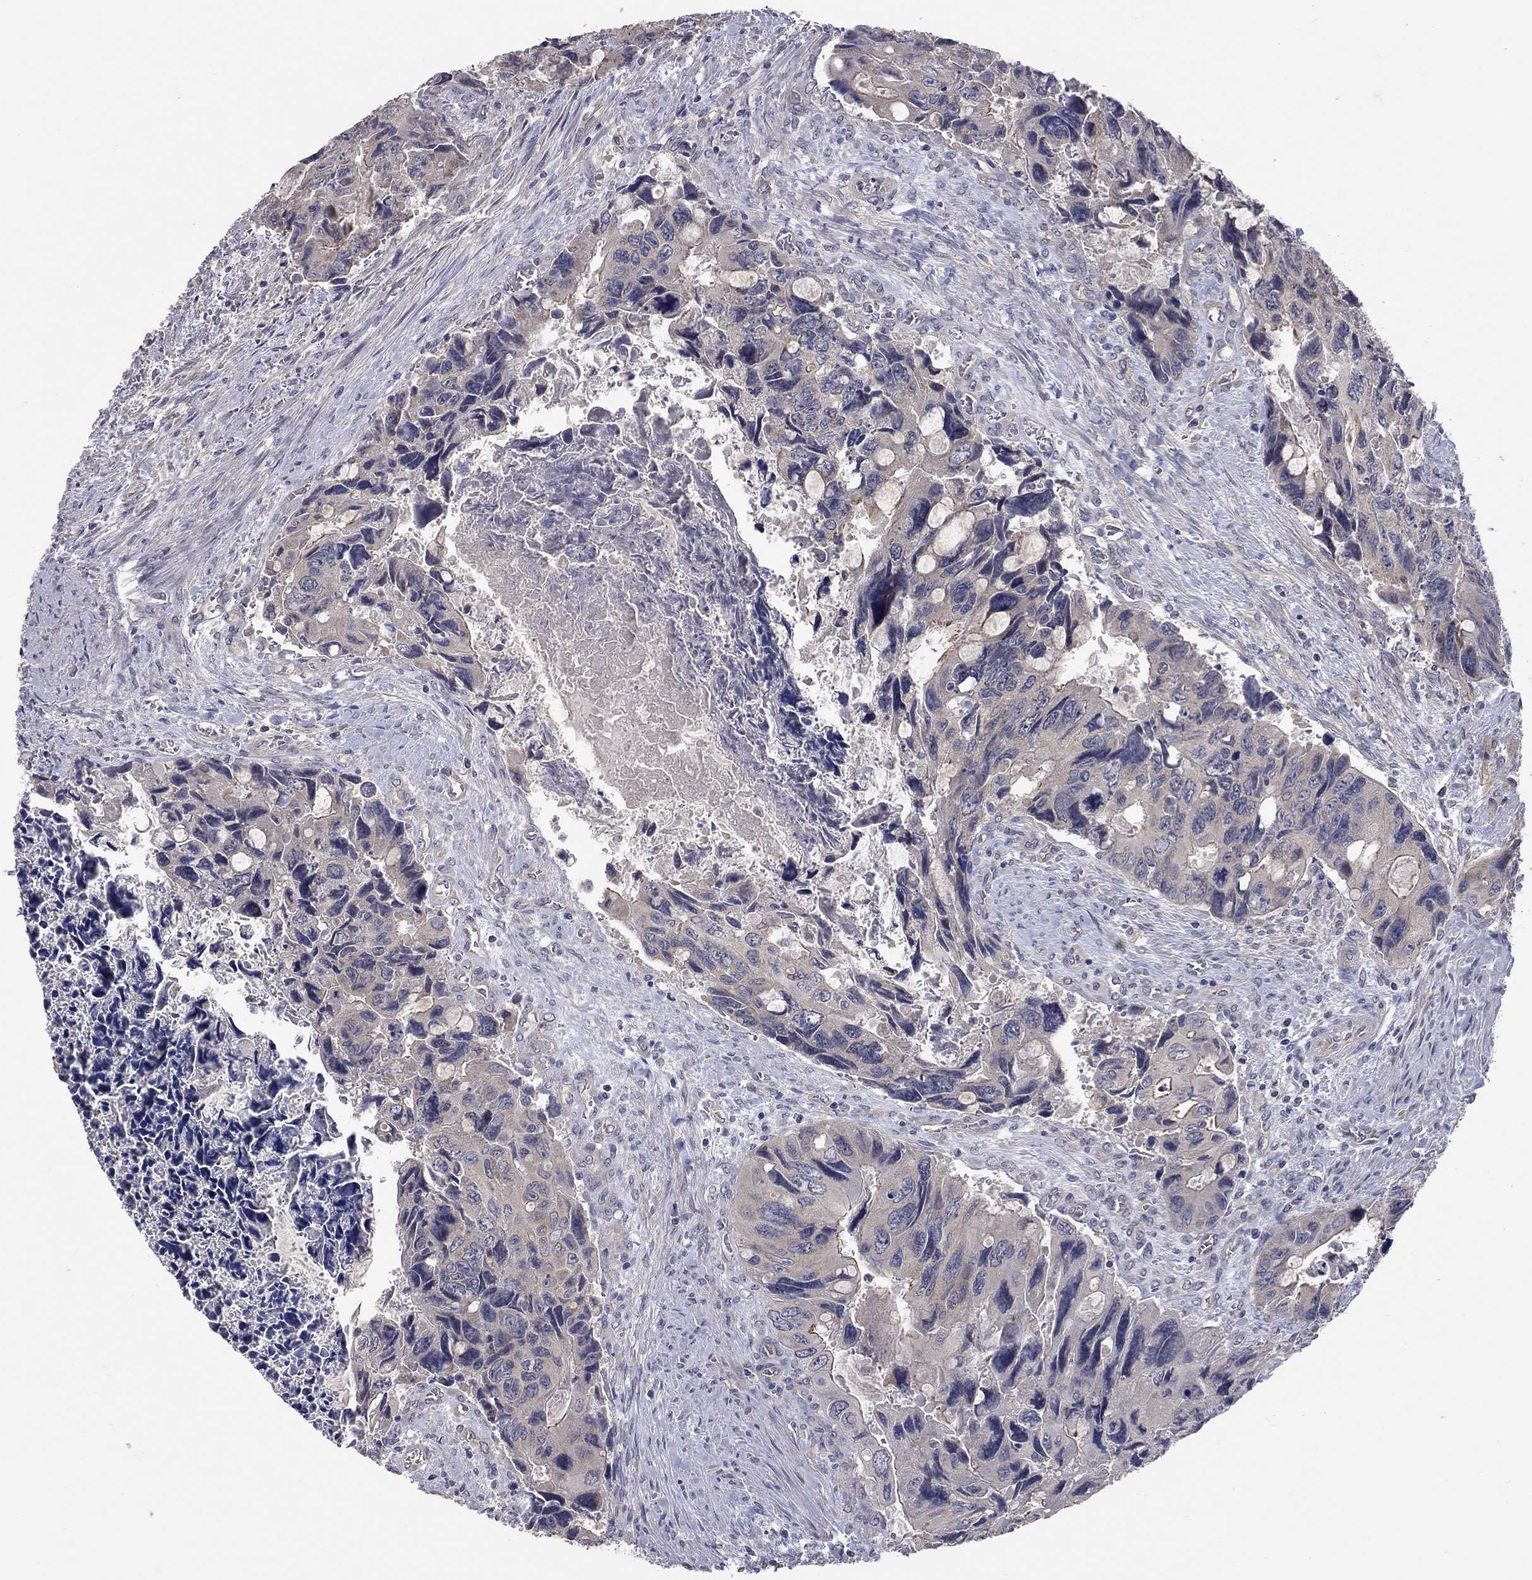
{"staining": {"intensity": "negative", "quantity": "none", "location": "none"}, "tissue": "colorectal cancer", "cell_type": "Tumor cells", "image_type": "cancer", "snomed": [{"axis": "morphology", "description": "Adenocarcinoma, NOS"}, {"axis": "topography", "description": "Rectum"}], "caption": "Tumor cells are negative for protein expression in human adenocarcinoma (colorectal).", "gene": "WASF3", "patient": {"sex": "male", "age": 62}}